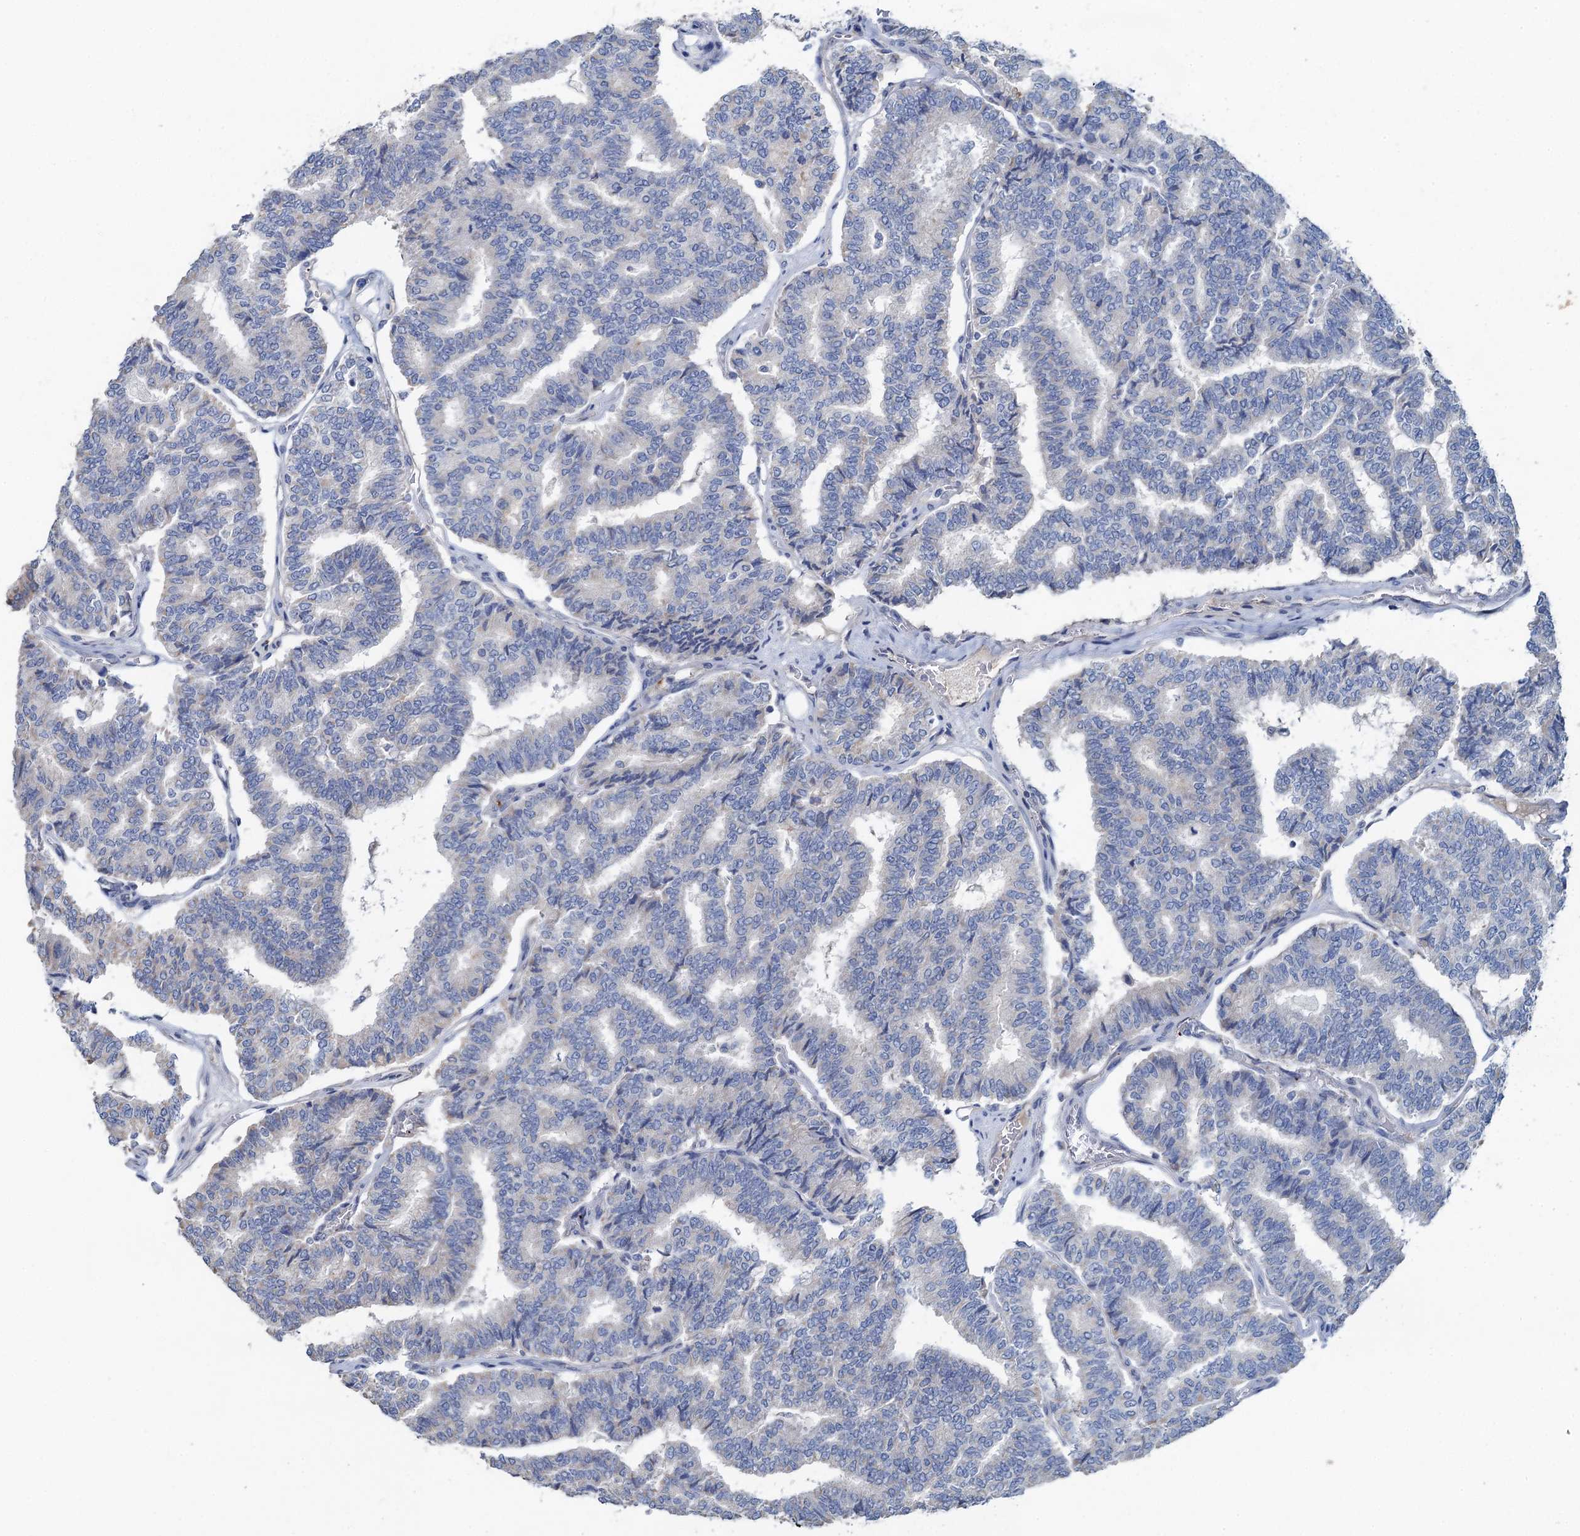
{"staining": {"intensity": "negative", "quantity": "none", "location": "none"}, "tissue": "thyroid cancer", "cell_type": "Tumor cells", "image_type": "cancer", "snomed": [{"axis": "morphology", "description": "Papillary adenocarcinoma, NOS"}, {"axis": "topography", "description": "Thyroid gland"}], "caption": "IHC histopathology image of neoplastic tissue: thyroid papillary adenocarcinoma stained with DAB (3,3'-diaminobenzidine) demonstrates no significant protein staining in tumor cells. The staining was performed using DAB to visualize the protein expression in brown, while the nuclei were stained in blue with hematoxylin (Magnification: 20x).", "gene": "PLLP", "patient": {"sex": "female", "age": 35}}